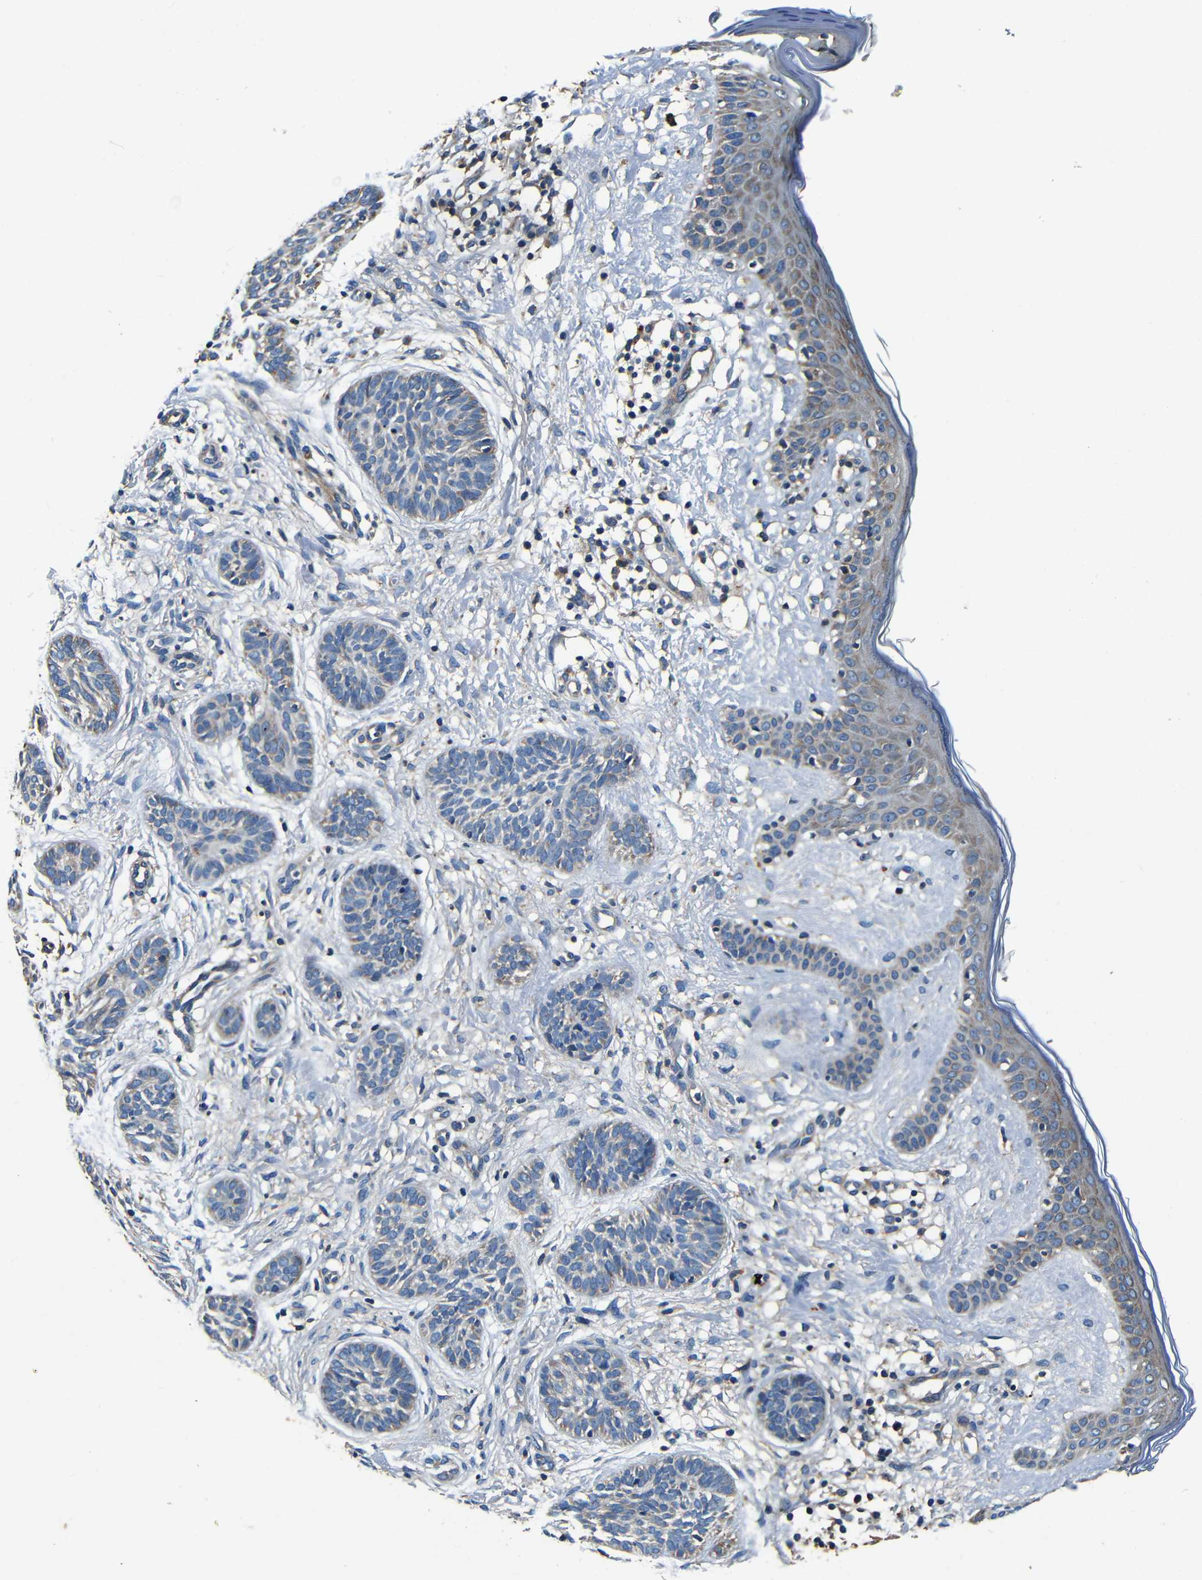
{"staining": {"intensity": "weak", "quantity": "<25%", "location": "cytoplasmic/membranous"}, "tissue": "skin cancer", "cell_type": "Tumor cells", "image_type": "cancer", "snomed": [{"axis": "morphology", "description": "Normal tissue, NOS"}, {"axis": "morphology", "description": "Basal cell carcinoma"}, {"axis": "topography", "description": "Skin"}], "caption": "An immunohistochemistry image of skin cancer (basal cell carcinoma) is shown. There is no staining in tumor cells of skin cancer (basal cell carcinoma).", "gene": "MTX1", "patient": {"sex": "male", "age": 63}}